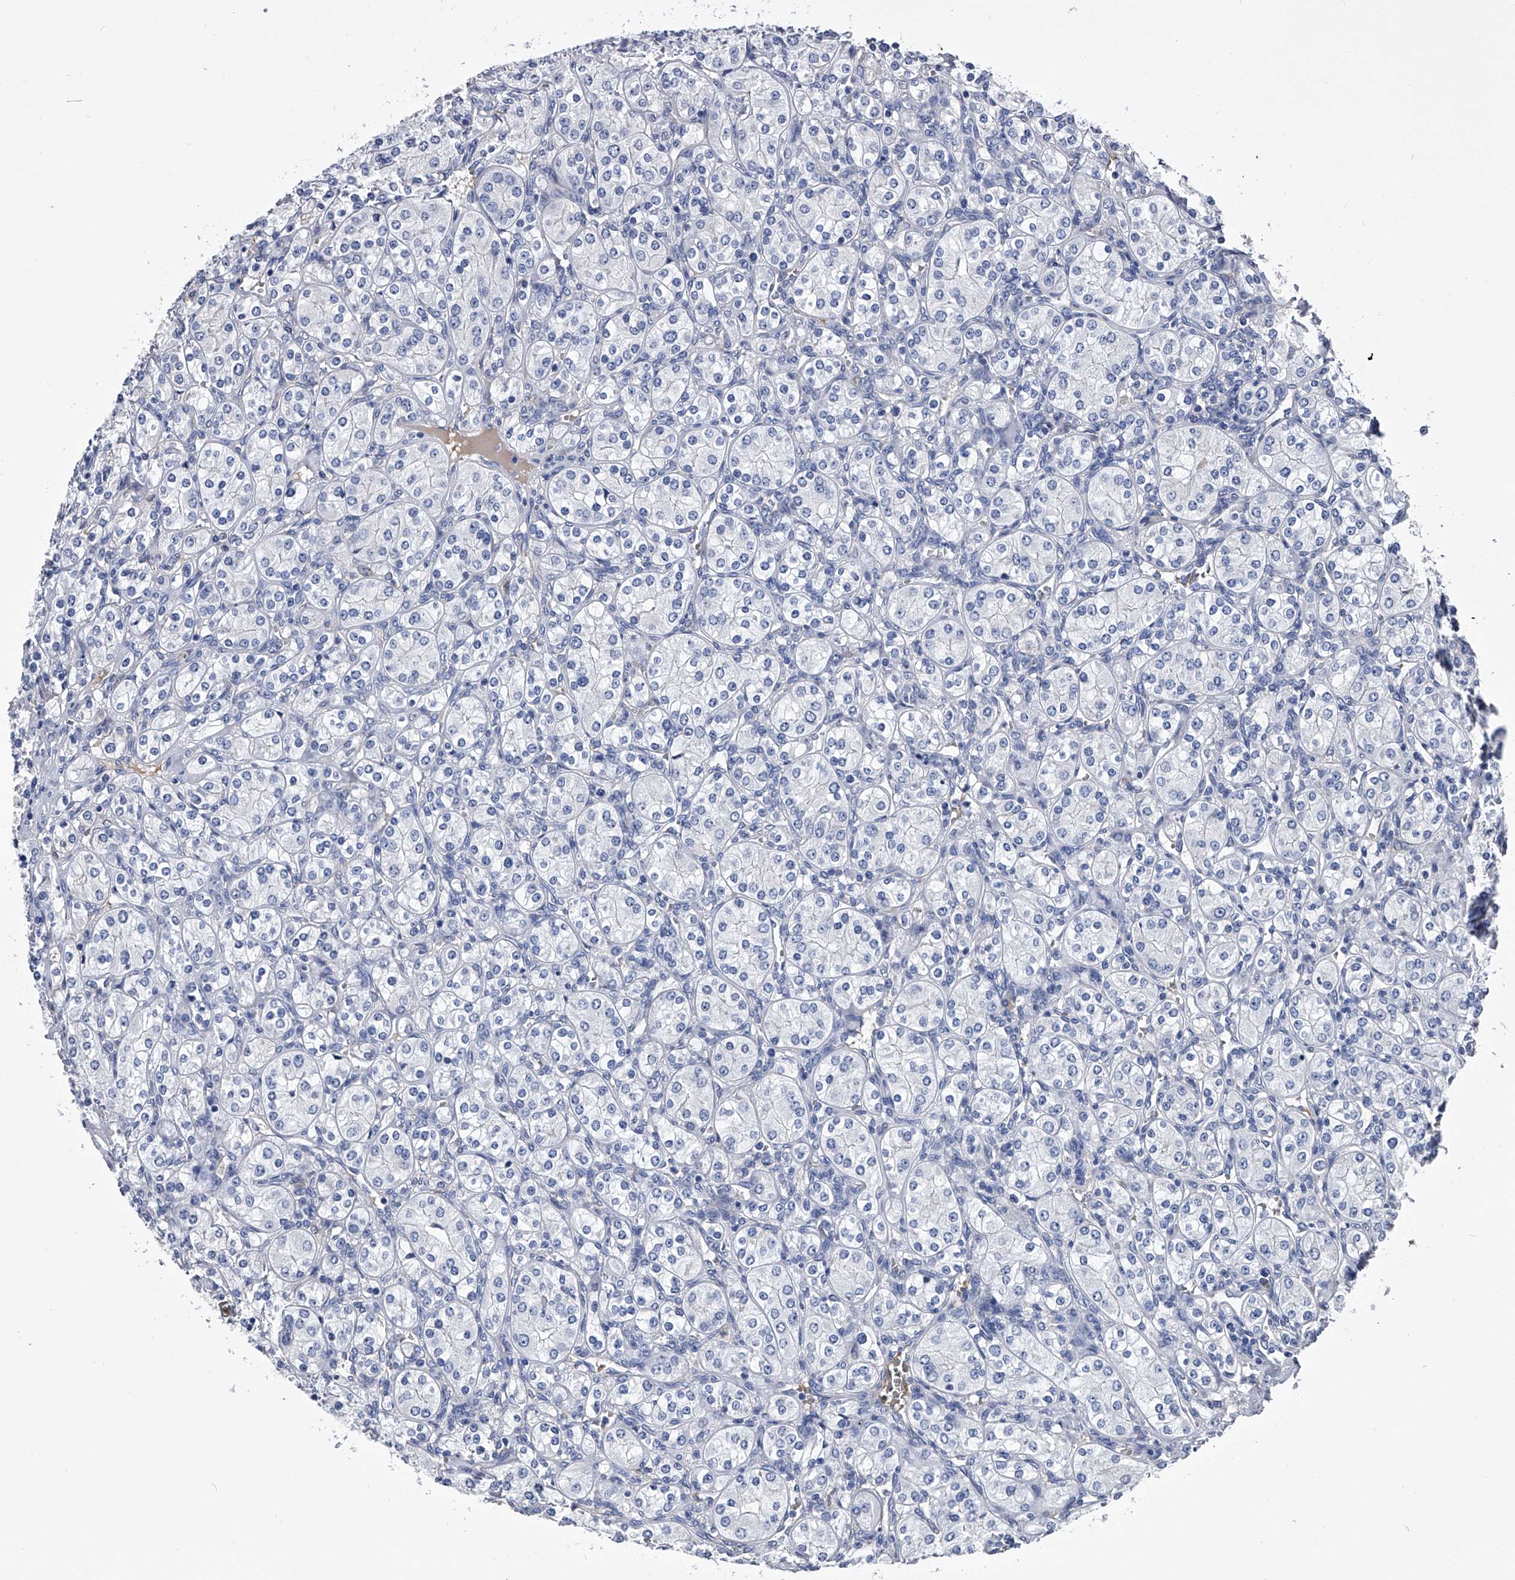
{"staining": {"intensity": "negative", "quantity": "none", "location": "none"}, "tissue": "renal cancer", "cell_type": "Tumor cells", "image_type": "cancer", "snomed": [{"axis": "morphology", "description": "Adenocarcinoma, NOS"}, {"axis": "topography", "description": "Kidney"}], "caption": "IHC micrograph of neoplastic tissue: human adenocarcinoma (renal) stained with DAB displays no significant protein staining in tumor cells.", "gene": "EFCAB7", "patient": {"sex": "male", "age": 77}}